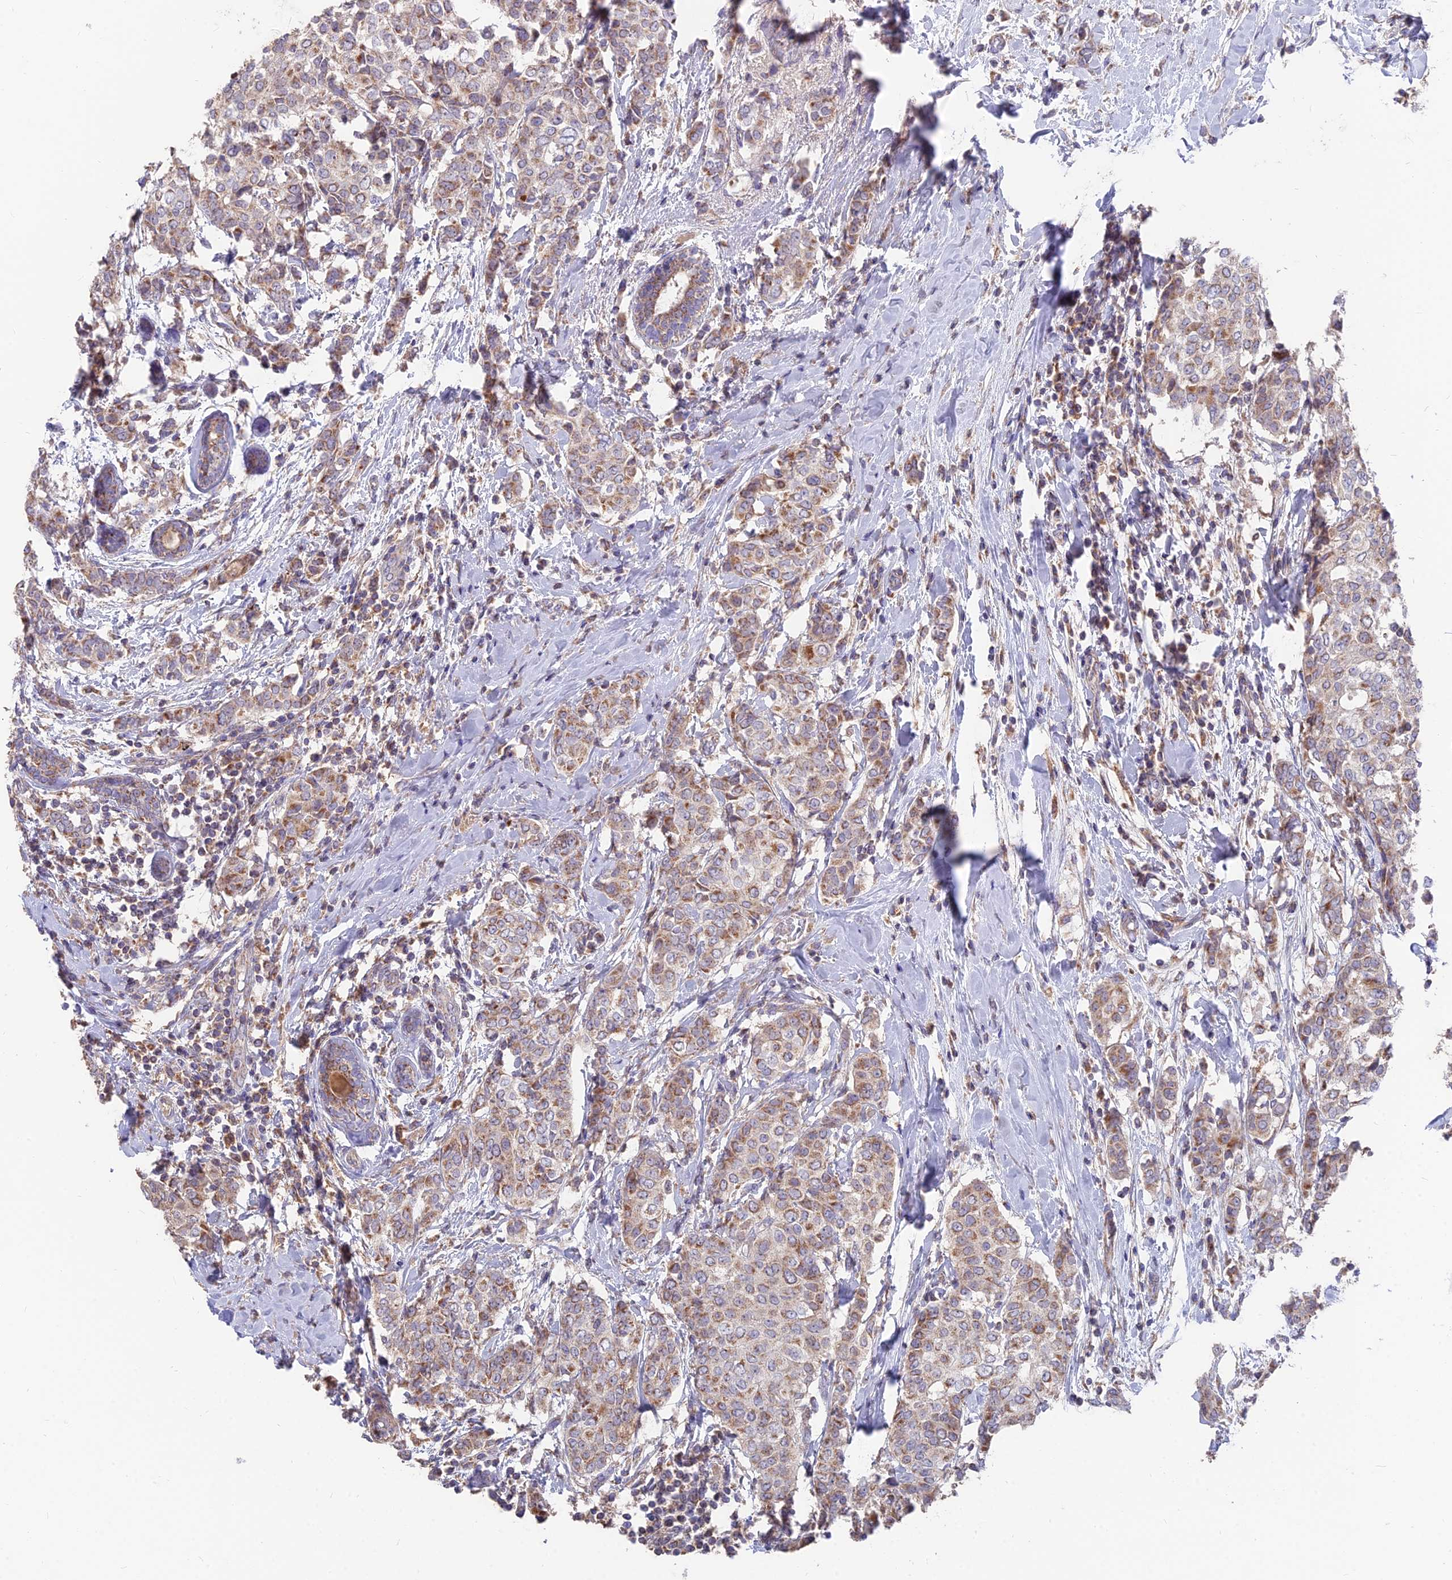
{"staining": {"intensity": "moderate", "quantity": "25%-75%", "location": "cytoplasmic/membranous"}, "tissue": "breast cancer", "cell_type": "Tumor cells", "image_type": "cancer", "snomed": [{"axis": "morphology", "description": "Lobular carcinoma"}, {"axis": "topography", "description": "Breast"}], "caption": "Breast cancer stained for a protein (brown) reveals moderate cytoplasmic/membranous positive staining in approximately 25%-75% of tumor cells.", "gene": "IFT22", "patient": {"sex": "female", "age": 51}}